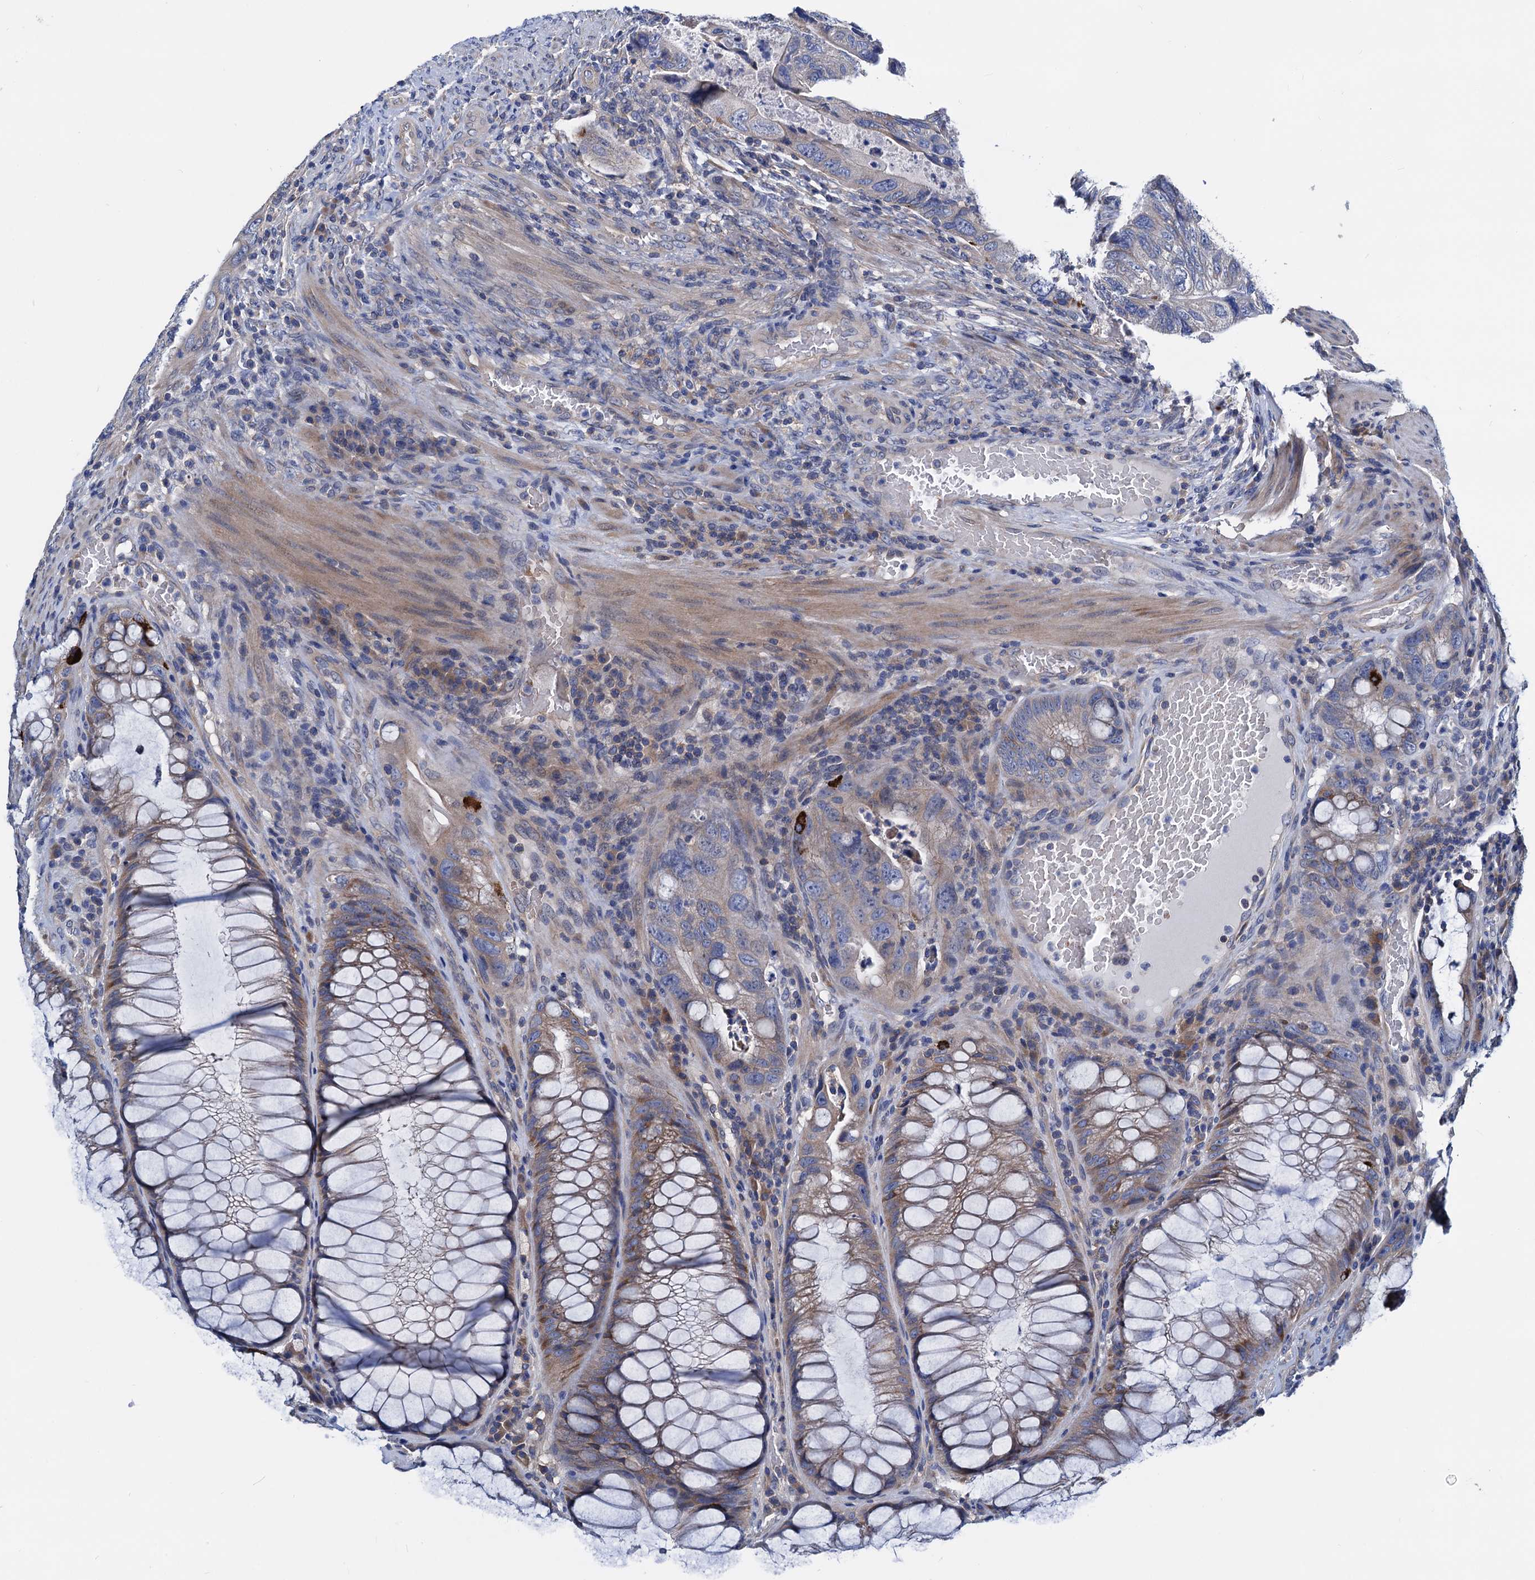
{"staining": {"intensity": "weak", "quantity": "<25%", "location": "cytoplasmic/membranous"}, "tissue": "colorectal cancer", "cell_type": "Tumor cells", "image_type": "cancer", "snomed": [{"axis": "morphology", "description": "Adenocarcinoma, NOS"}, {"axis": "topography", "description": "Rectum"}], "caption": "Micrograph shows no significant protein staining in tumor cells of adenocarcinoma (colorectal).", "gene": "GCOM1", "patient": {"sex": "male", "age": 63}}